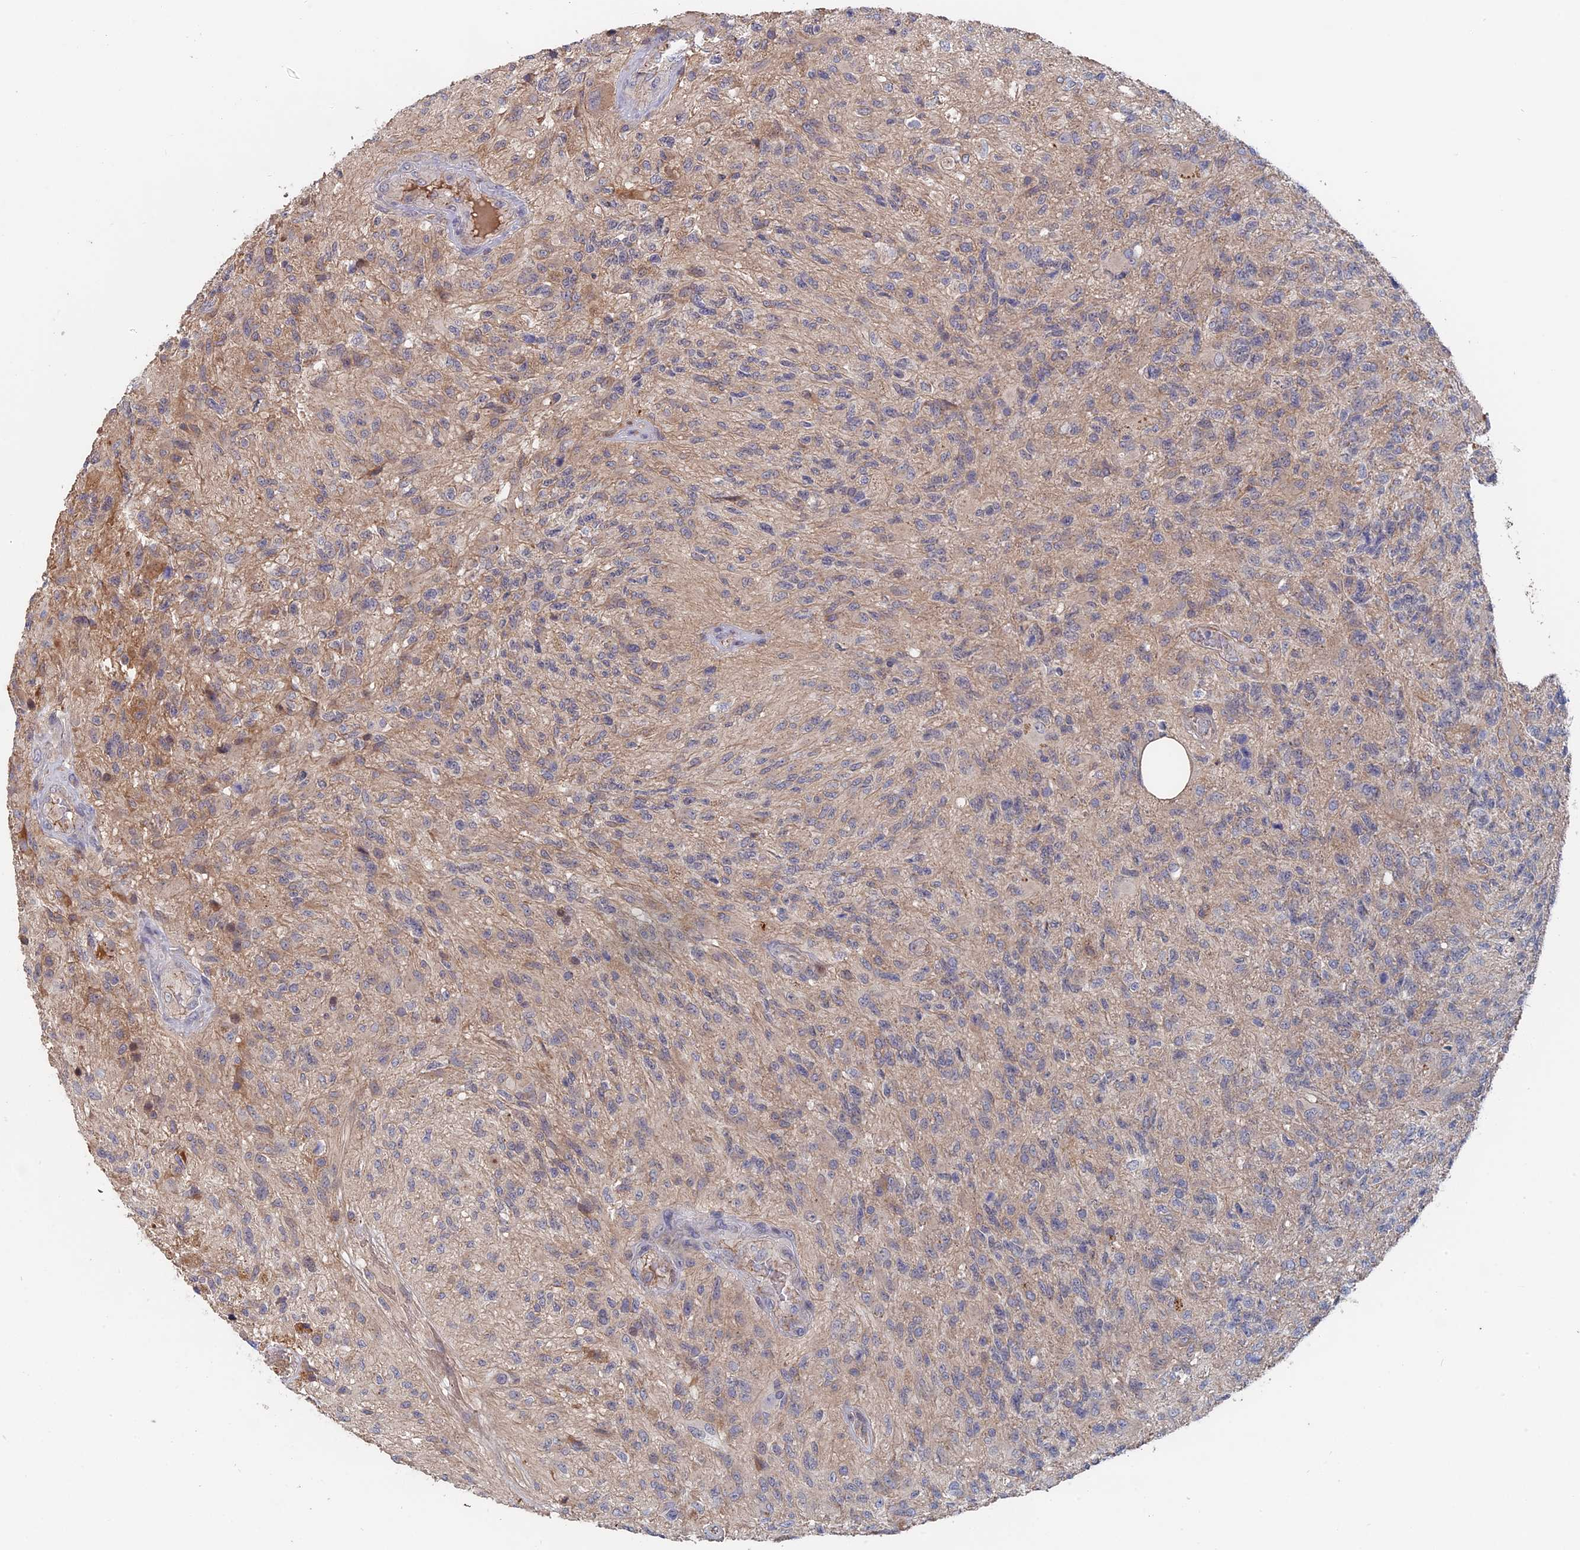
{"staining": {"intensity": "negative", "quantity": "none", "location": "none"}, "tissue": "glioma", "cell_type": "Tumor cells", "image_type": "cancer", "snomed": [{"axis": "morphology", "description": "Glioma, malignant, High grade"}, {"axis": "topography", "description": "Brain"}], "caption": "Immunohistochemistry (IHC) of human glioma reveals no expression in tumor cells.", "gene": "SLC33A1", "patient": {"sex": "male", "age": 56}}